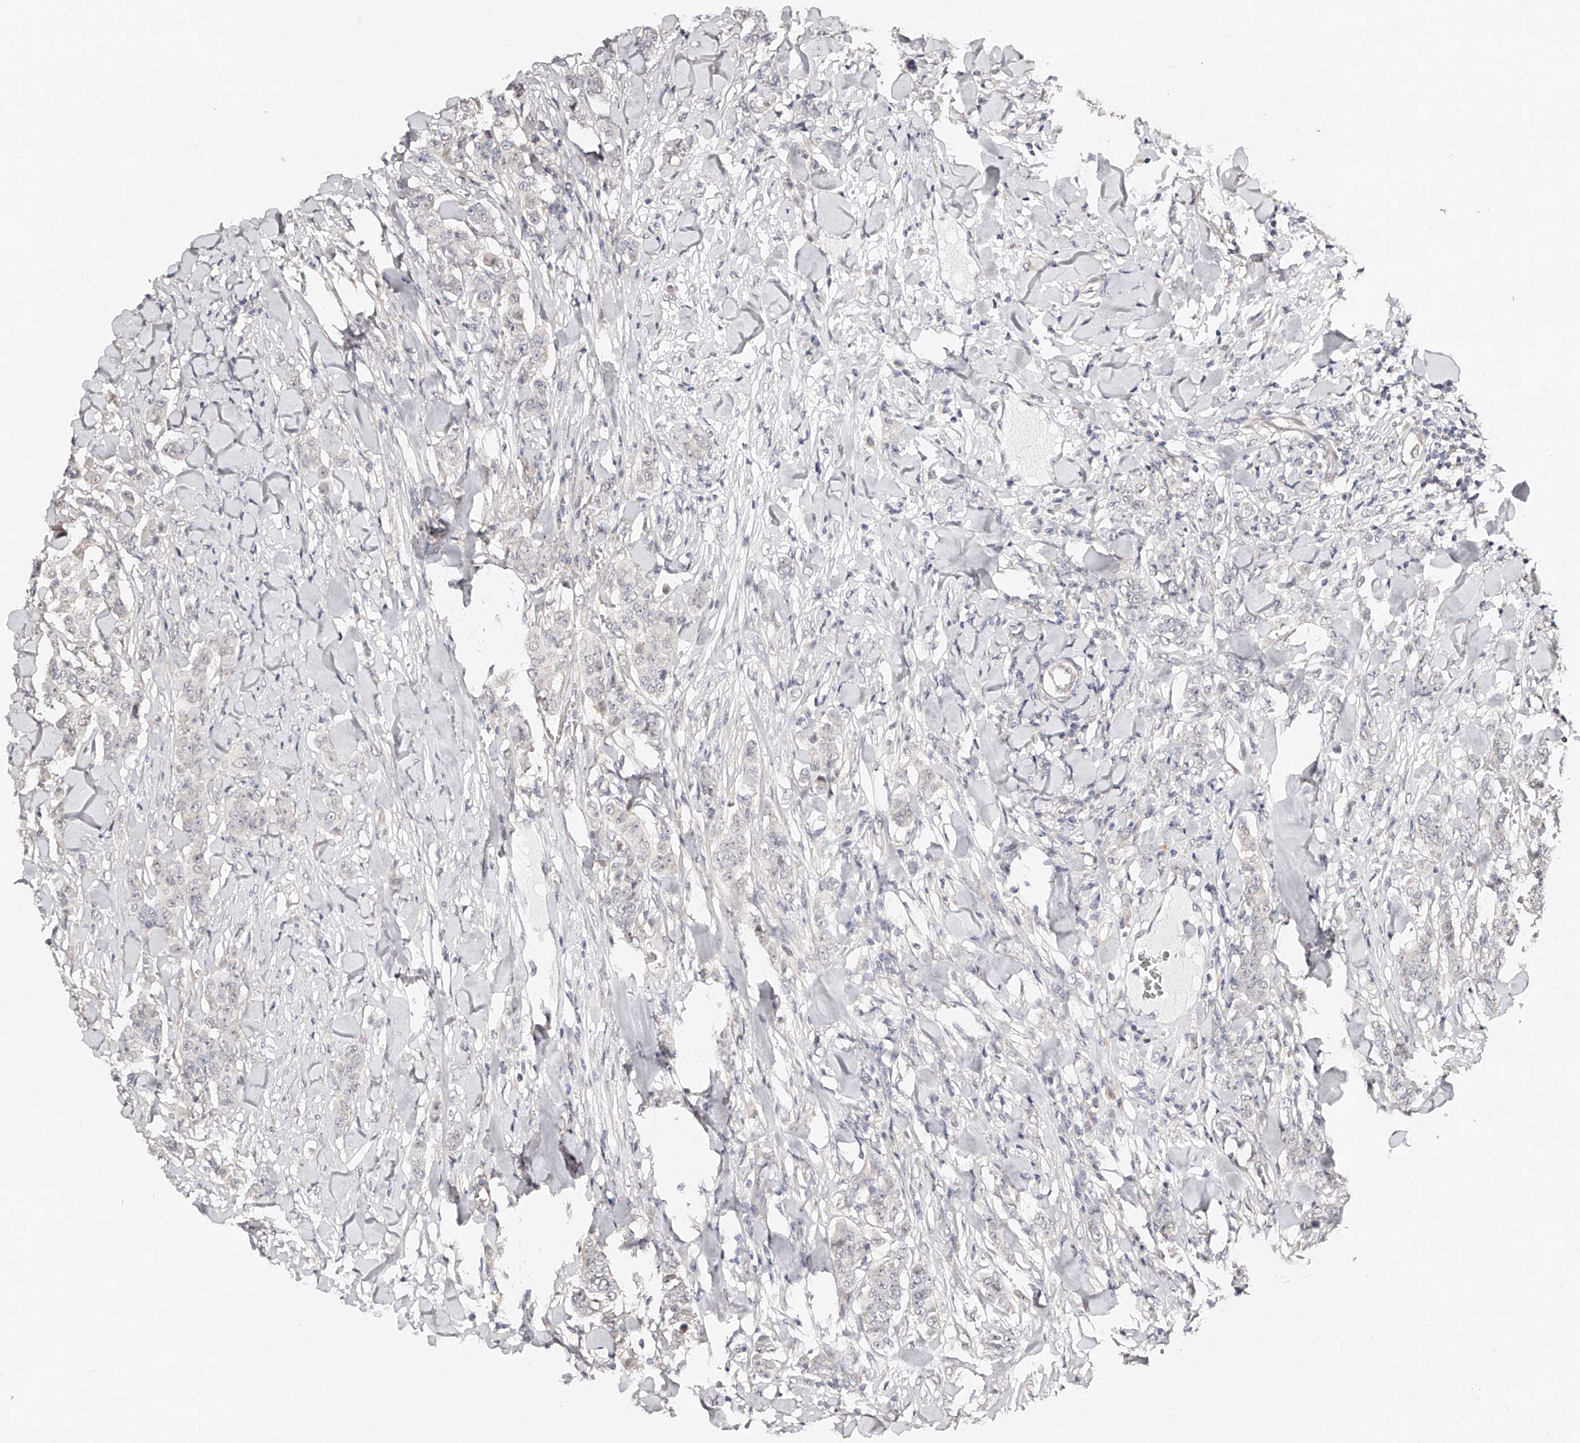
{"staining": {"intensity": "negative", "quantity": "none", "location": "none"}, "tissue": "breast cancer", "cell_type": "Tumor cells", "image_type": "cancer", "snomed": [{"axis": "morphology", "description": "Duct carcinoma"}, {"axis": "topography", "description": "Breast"}], "caption": "Human breast cancer stained for a protein using immunohistochemistry (IHC) exhibits no staining in tumor cells.", "gene": "ZNF789", "patient": {"sex": "female", "age": 40}}